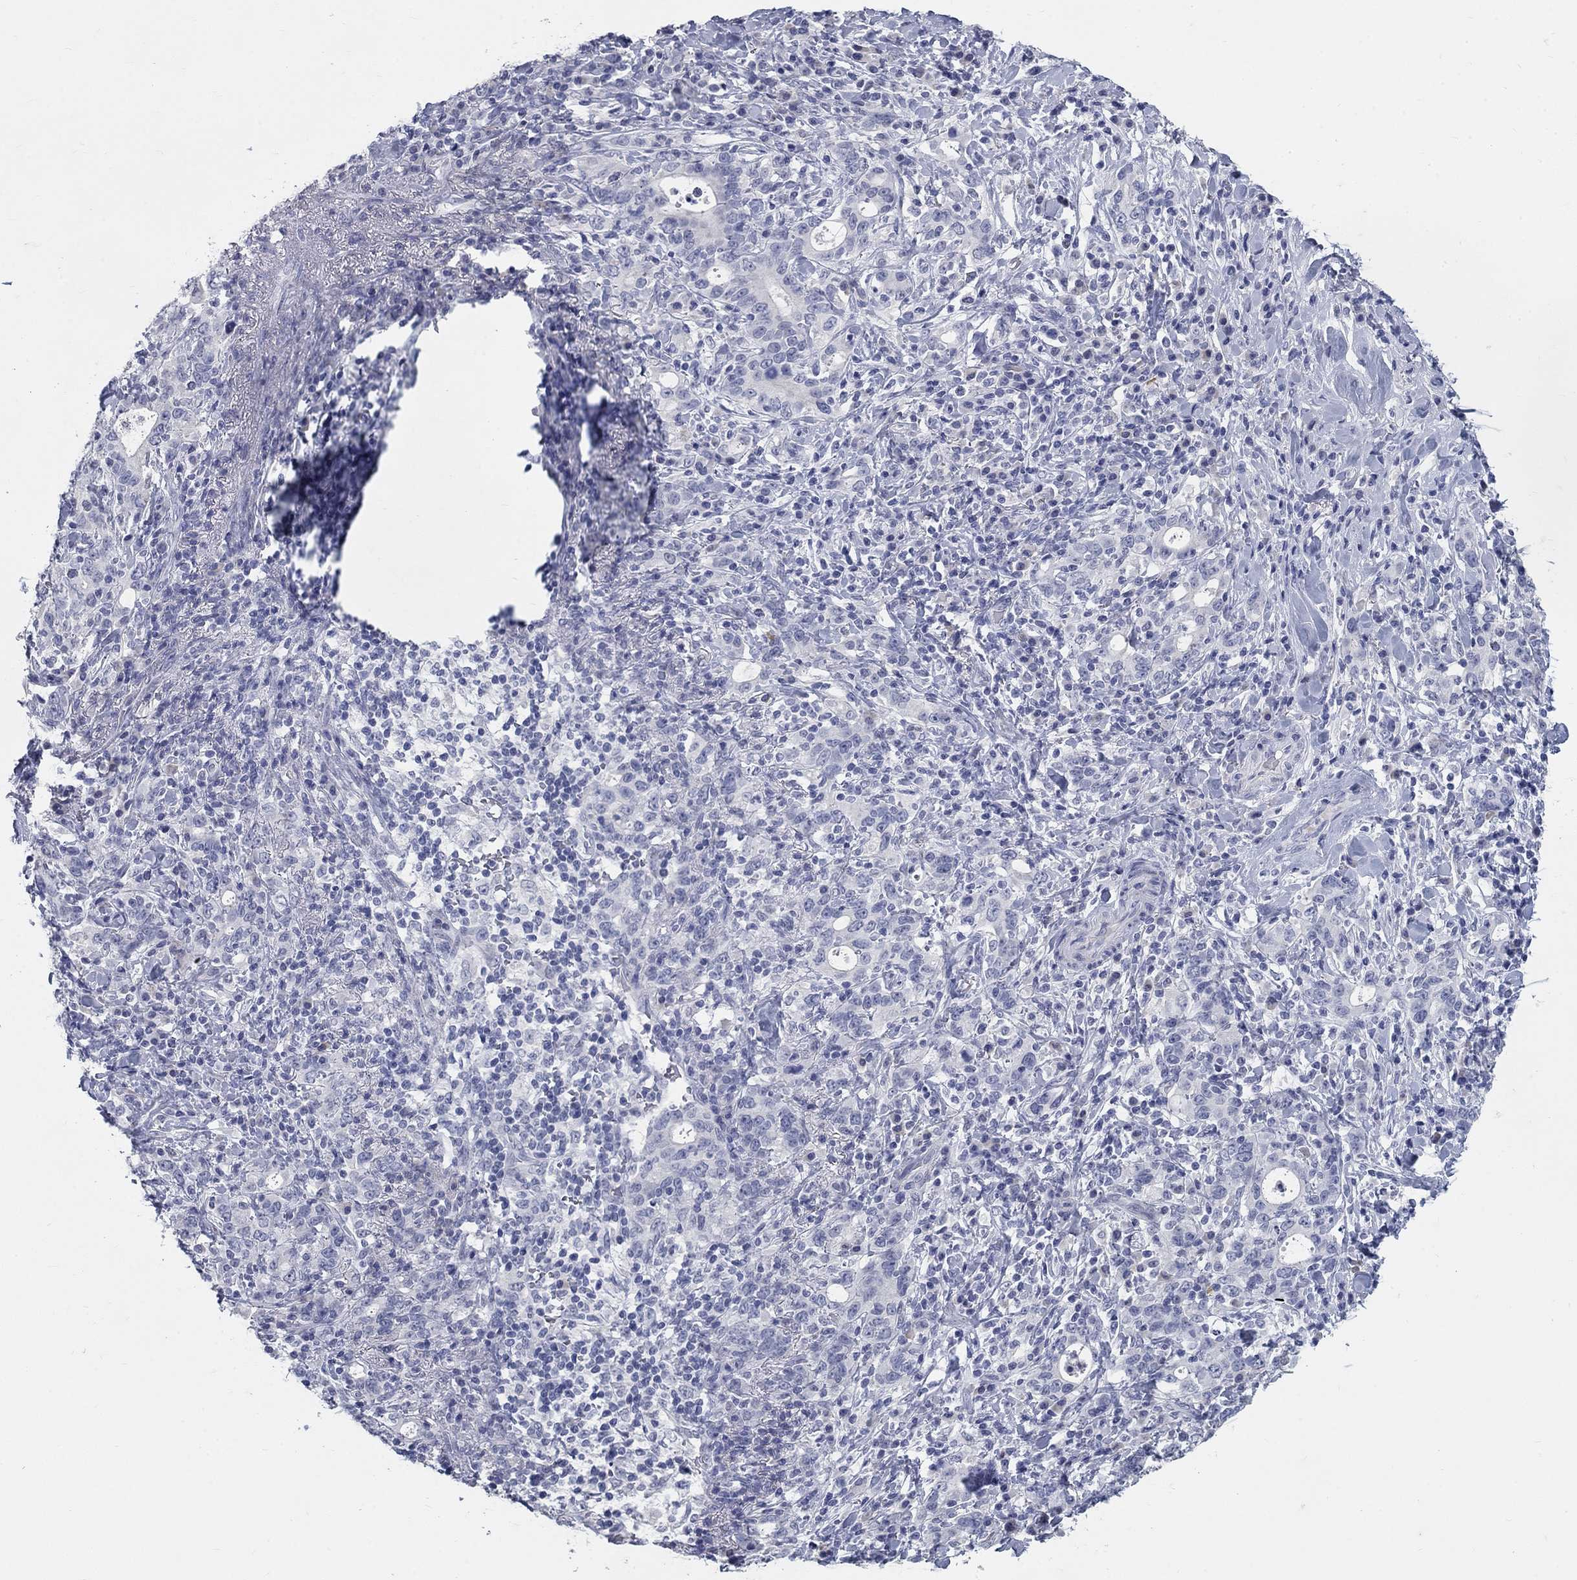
{"staining": {"intensity": "negative", "quantity": "none", "location": "none"}, "tissue": "stomach cancer", "cell_type": "Tumor cells", "image_type": "cancer", "snomed": [{"axis": "morphology", "description": "Adenocarcinoma, NOS"}, {"axis": "topography", "description": "Stomach"}], "caption": "Immunohistochemistry (IHC) micrograph of neoplastic tissue: adenocarcinoma (stomach) stained with DAB (3,3'-diaminobenzidine) exhibits no significant protein expression in tumor cells.", "gene": "ELAVL4", "patient": {"sex": "male", "age": 79}}